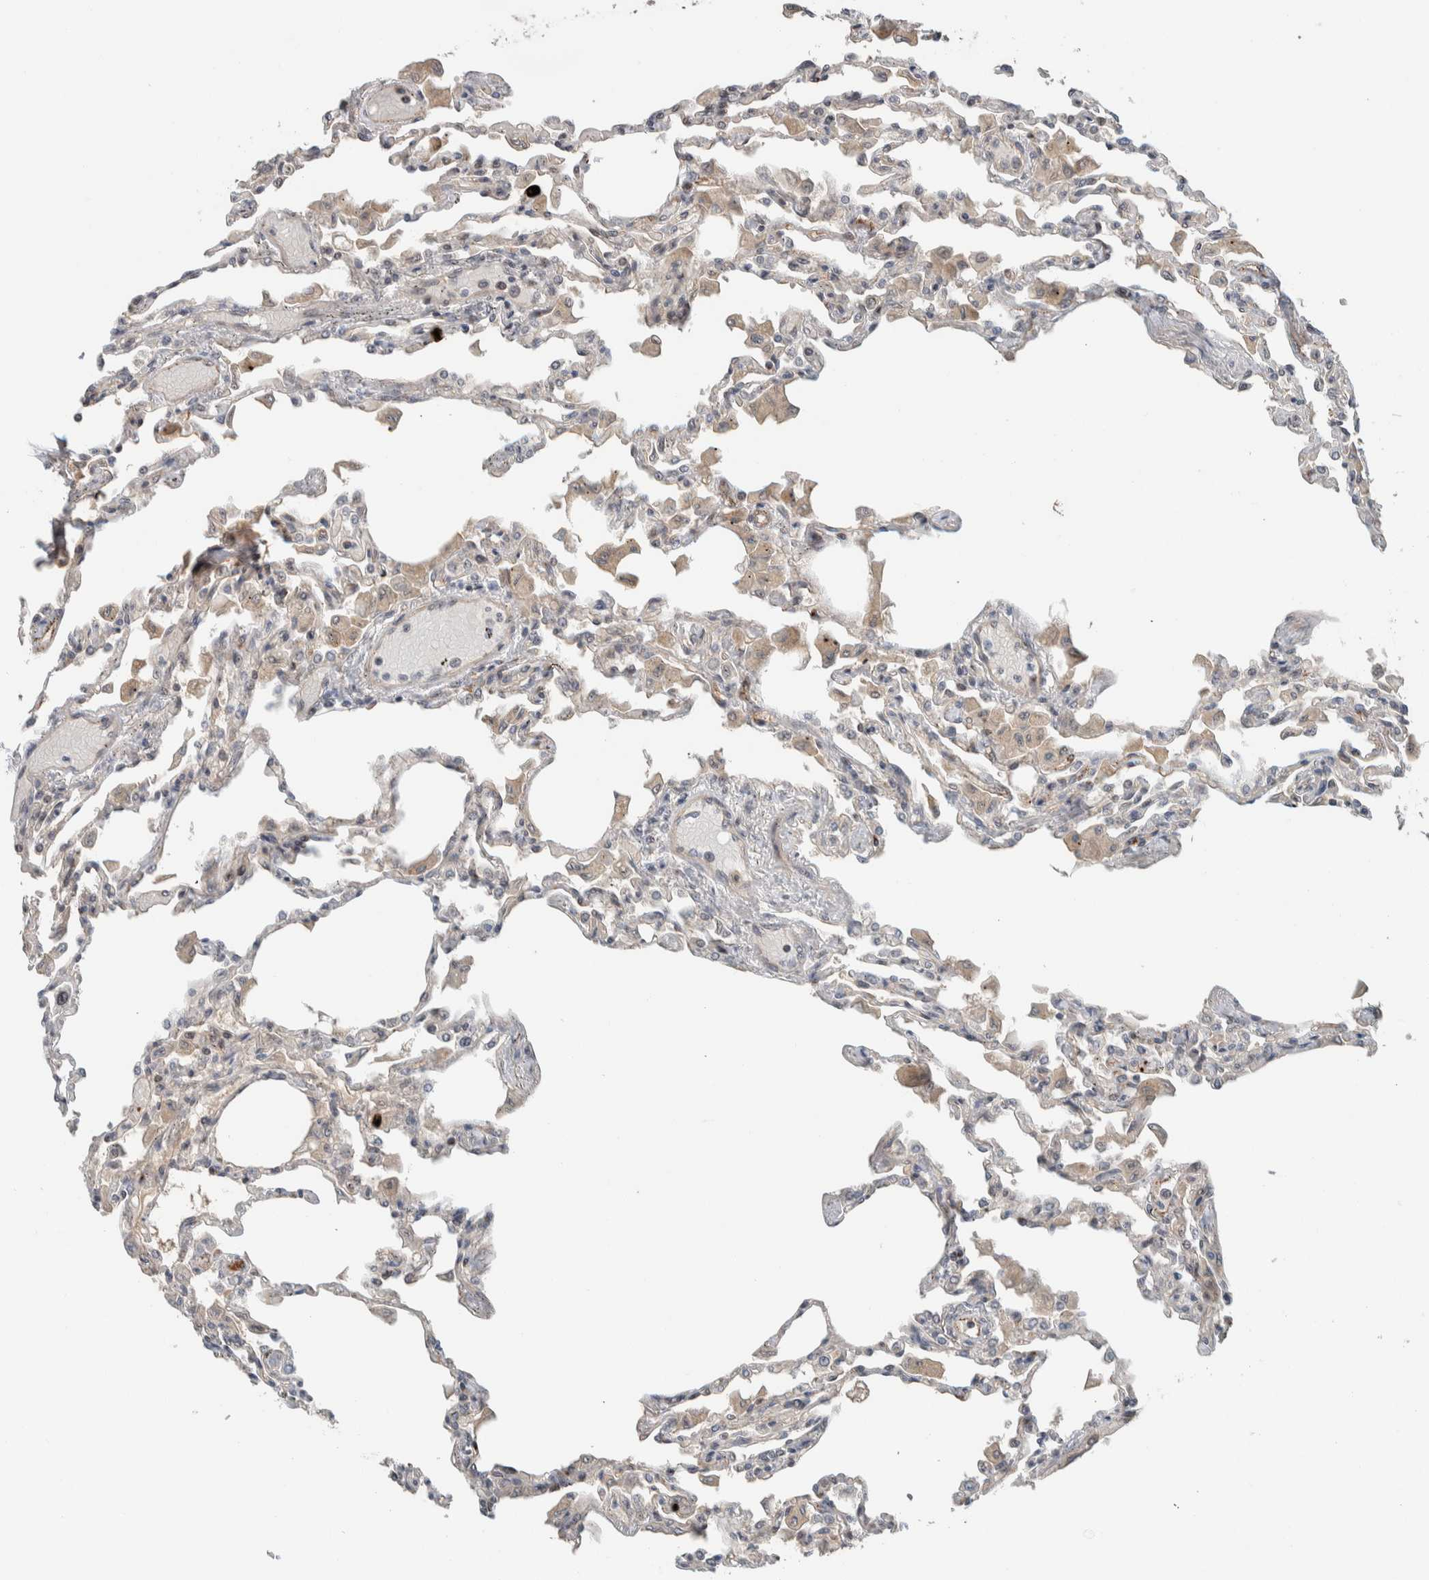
{"staining": {"intensity": "moderate", "quantity": "25%-75%", "location": "nuclear"}, "tissue": "lung", "cell_type": "Alveolar cells", "image_type": "normal", "snomed": [{"axis": "morphology", "description": "Normal tissue, NOS"}, {"axis": "topography", "description": "Bronchus"}, {"axis": "topography", "description": "Lung"}], "caption": "IHC staining of benign lung, which exhibits medium levels of moderate nuclear staining in approximately 25%-75% of alveolar cells indicating moderate nuclear protein positivity. The staining was performed using DAB (brown) for protein detection and nuclei were counterstained in hematoxylin (blue).", "gene": "ZFP91", "patient": {"sex": "female", "age": 49}}